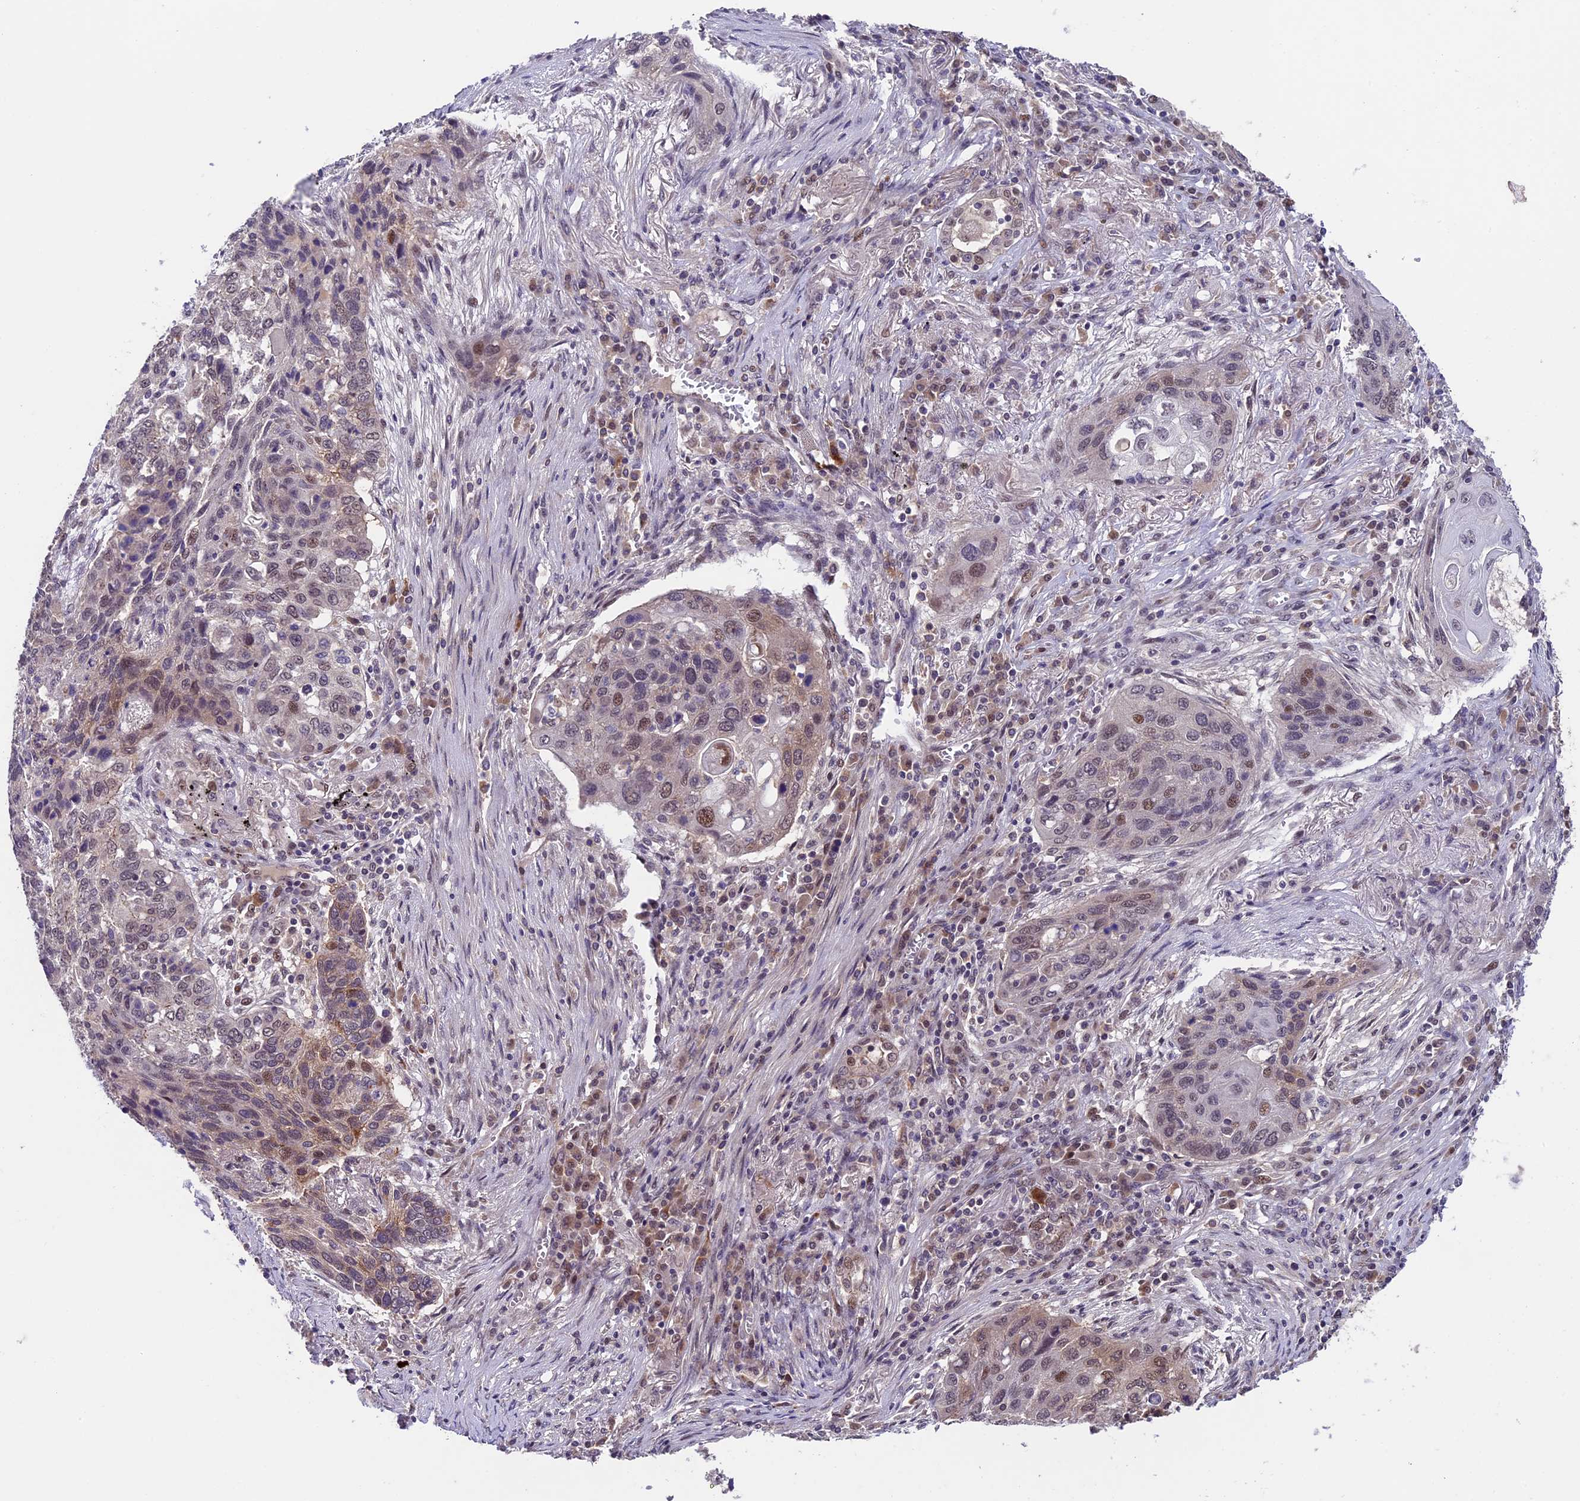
{"staining": {"intensity": "moderate", "quantity": "25%-75%", "location": "cytoplasmic/membranous,nuclear"}, "tissue": "lung cancer", "cell_type": "Tumor cells", "image_type": "cancer", "snomed": [{"axis": "morphology", "description": "Squamous cell carcinoma, NOS"}, {"axis": "topography", "description": "Lung"}], "caption": "This is an image of immunohistochemistry (IHC) staining of lung cancer (squamous cell carcinoma), which shows moderate expression in the cytoplasmic/membranous and nuclear of tumor cells.", "gene": "SIPA1L3", "patient": {"sex": "female", "age": 63}}